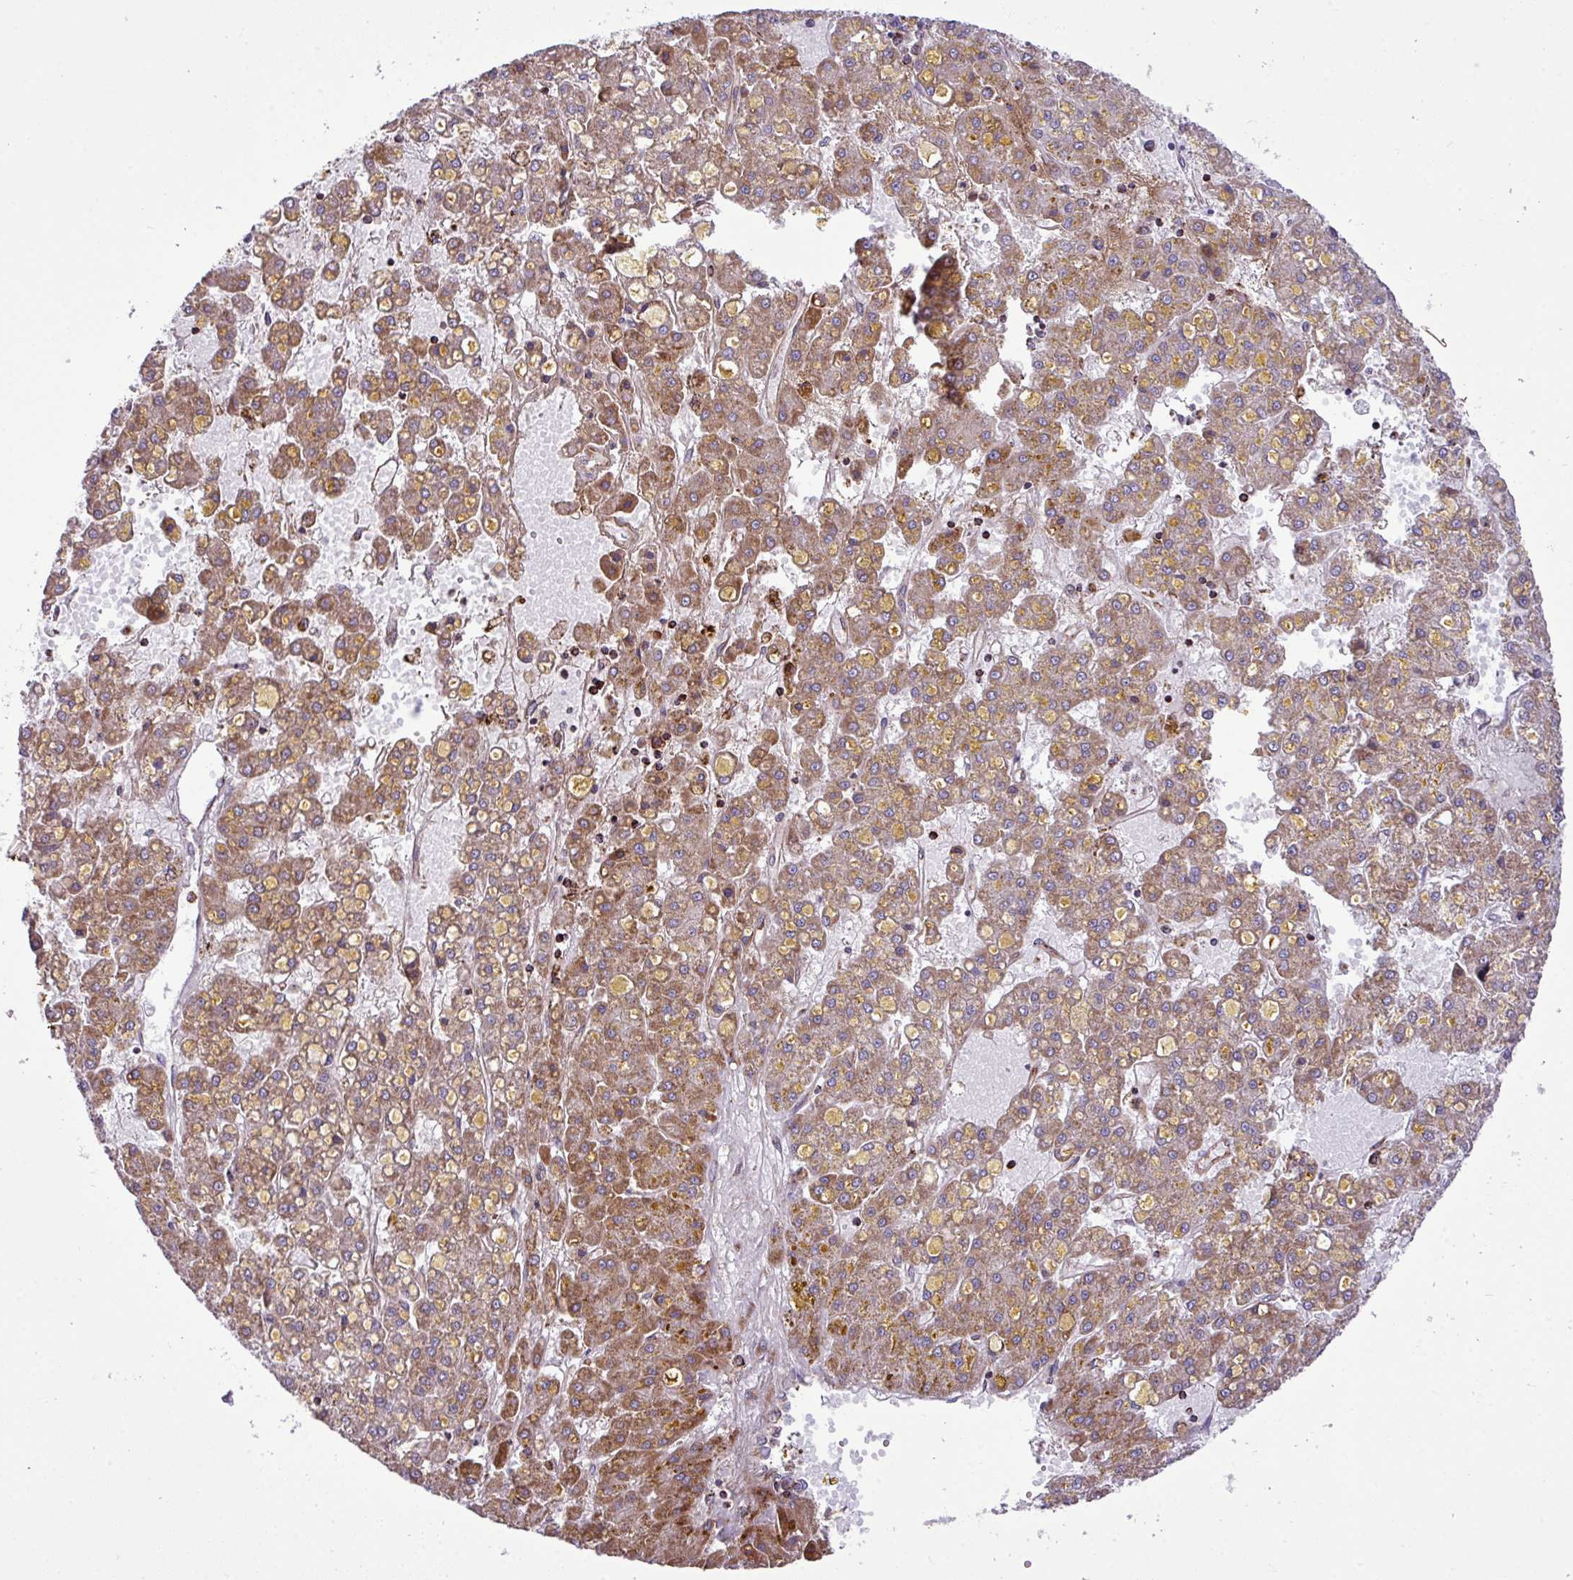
{"staining": {"intensity": "moderate", "quantity": ">75%", "location": "cytoplasmic/membranous"}, "tissue": "liver cancer", "cell_type": "Tumor cells", "image_type": "cancer", "snomed": [{"axis": "morphology", "description": "Carcinoma, Hepatocellular, NOS"}, {"axis": "topography", "description": "Liver"}], "caption": "An immunohistochemistry histopathology image of neoplastic tissue is shown. Protein staining in brown labels moderate cytoplasmic/membranous positivity in hepatocellular carcinoma (liver) within tumor cells.", "gene": "ZNF569", "patient": {"sex": "male", "age": 67}}